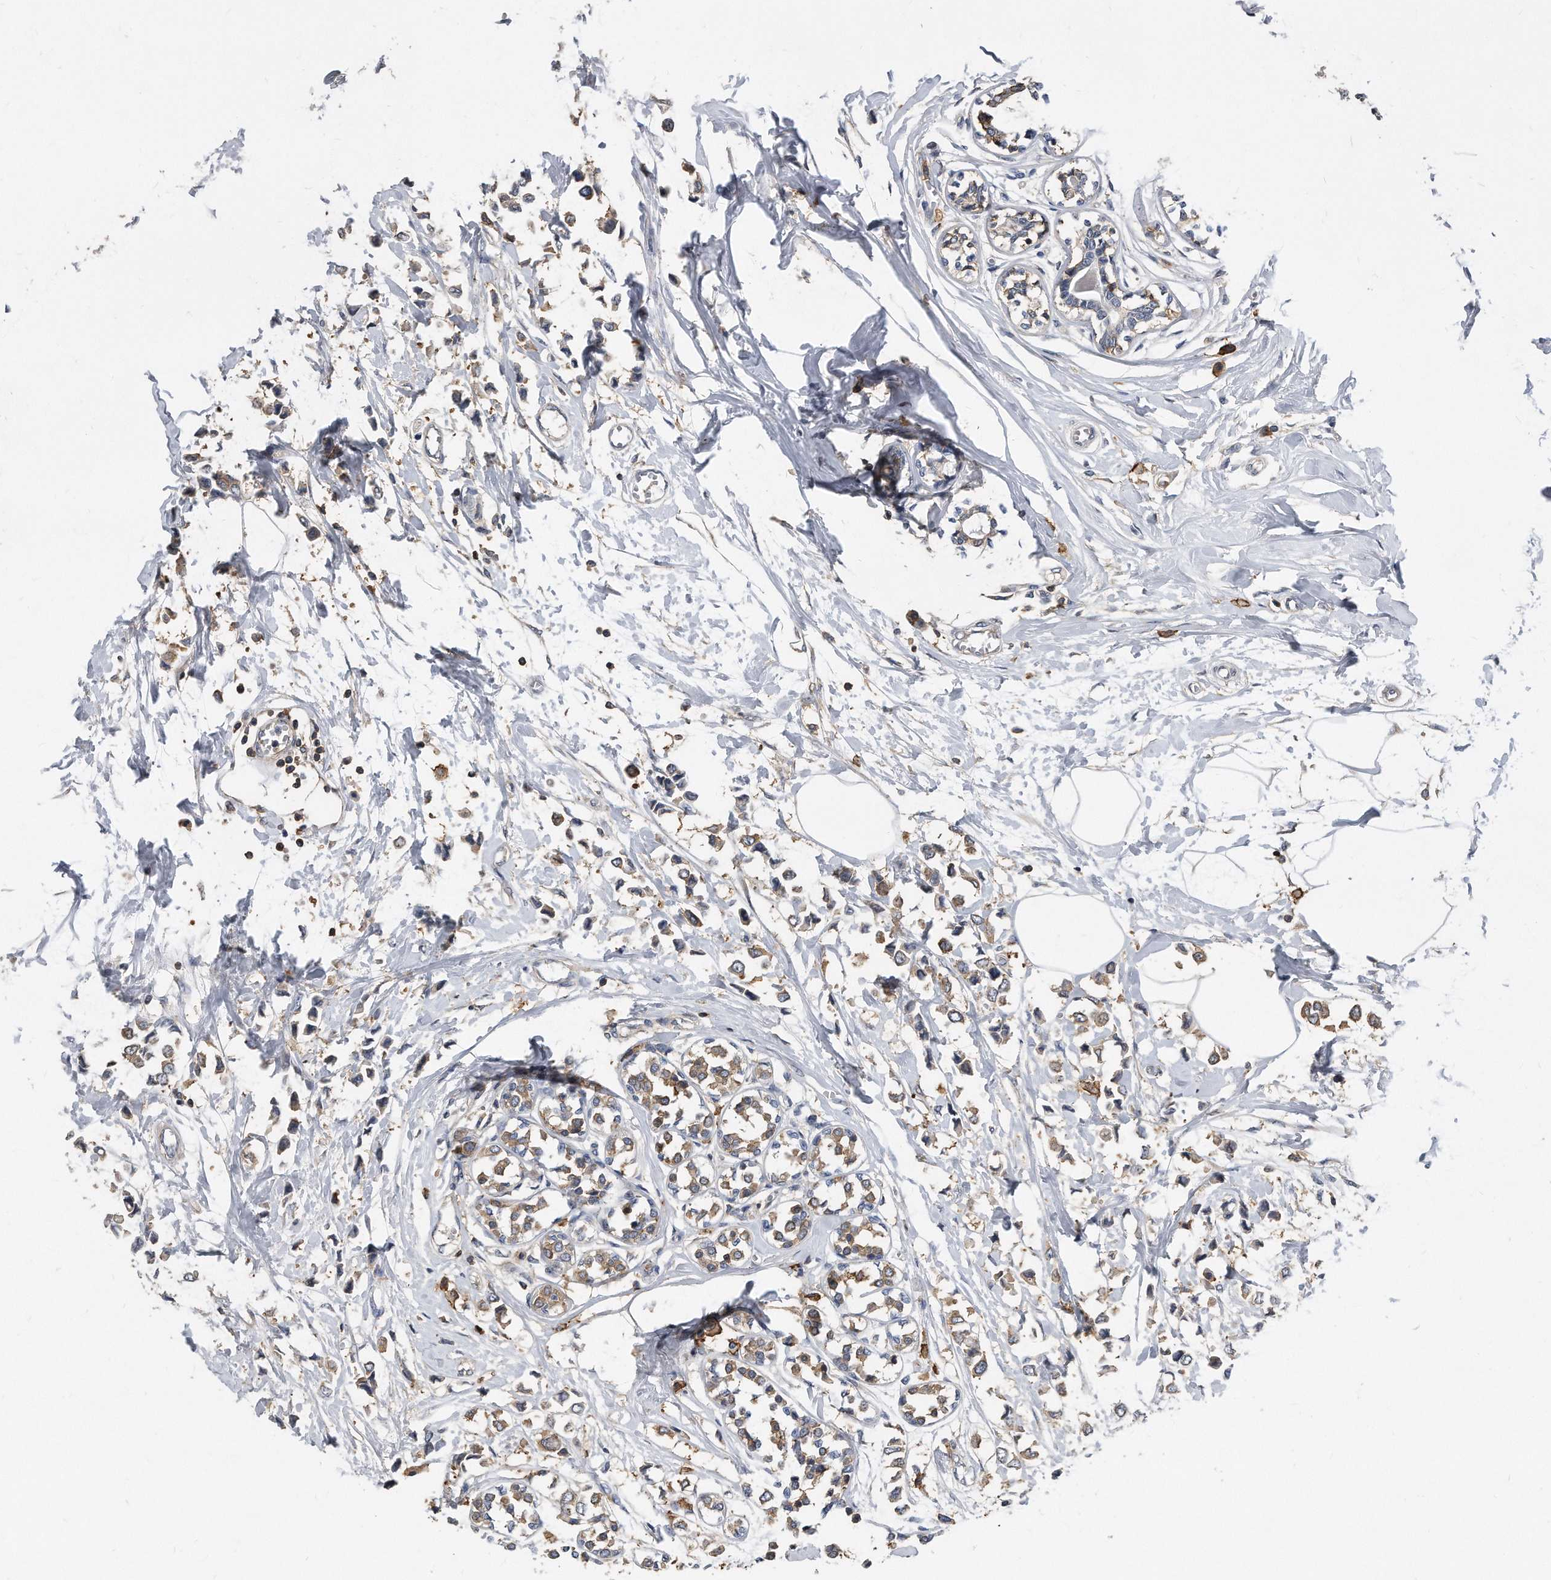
{"staining": {"intensity": "weak", "quantity": ">75%", "location": "cytoplasmic/membranous"}, "tissue": "breast cancer", "cell_type": "Tumor cells", "image_type": "cancer", "snomed": [{"axis": "morphology", "description": "Lobular carcinoma"}, {"axis": "topography", "description": "Breast"}], "caption": "IHC staining of lobular carcinoma (breast), which shows low levels of weak cytoplasmic/membranous staining in about >75% of tumor cells indicating weak cytoplasmic/membranous protein positivity. The staining was performed using DAB (brown) for protein detection and nuclei were counterstained in hematoxylin (blue).", "gene": "ATG5", "patient": {"sex": "female", "age": 51}}